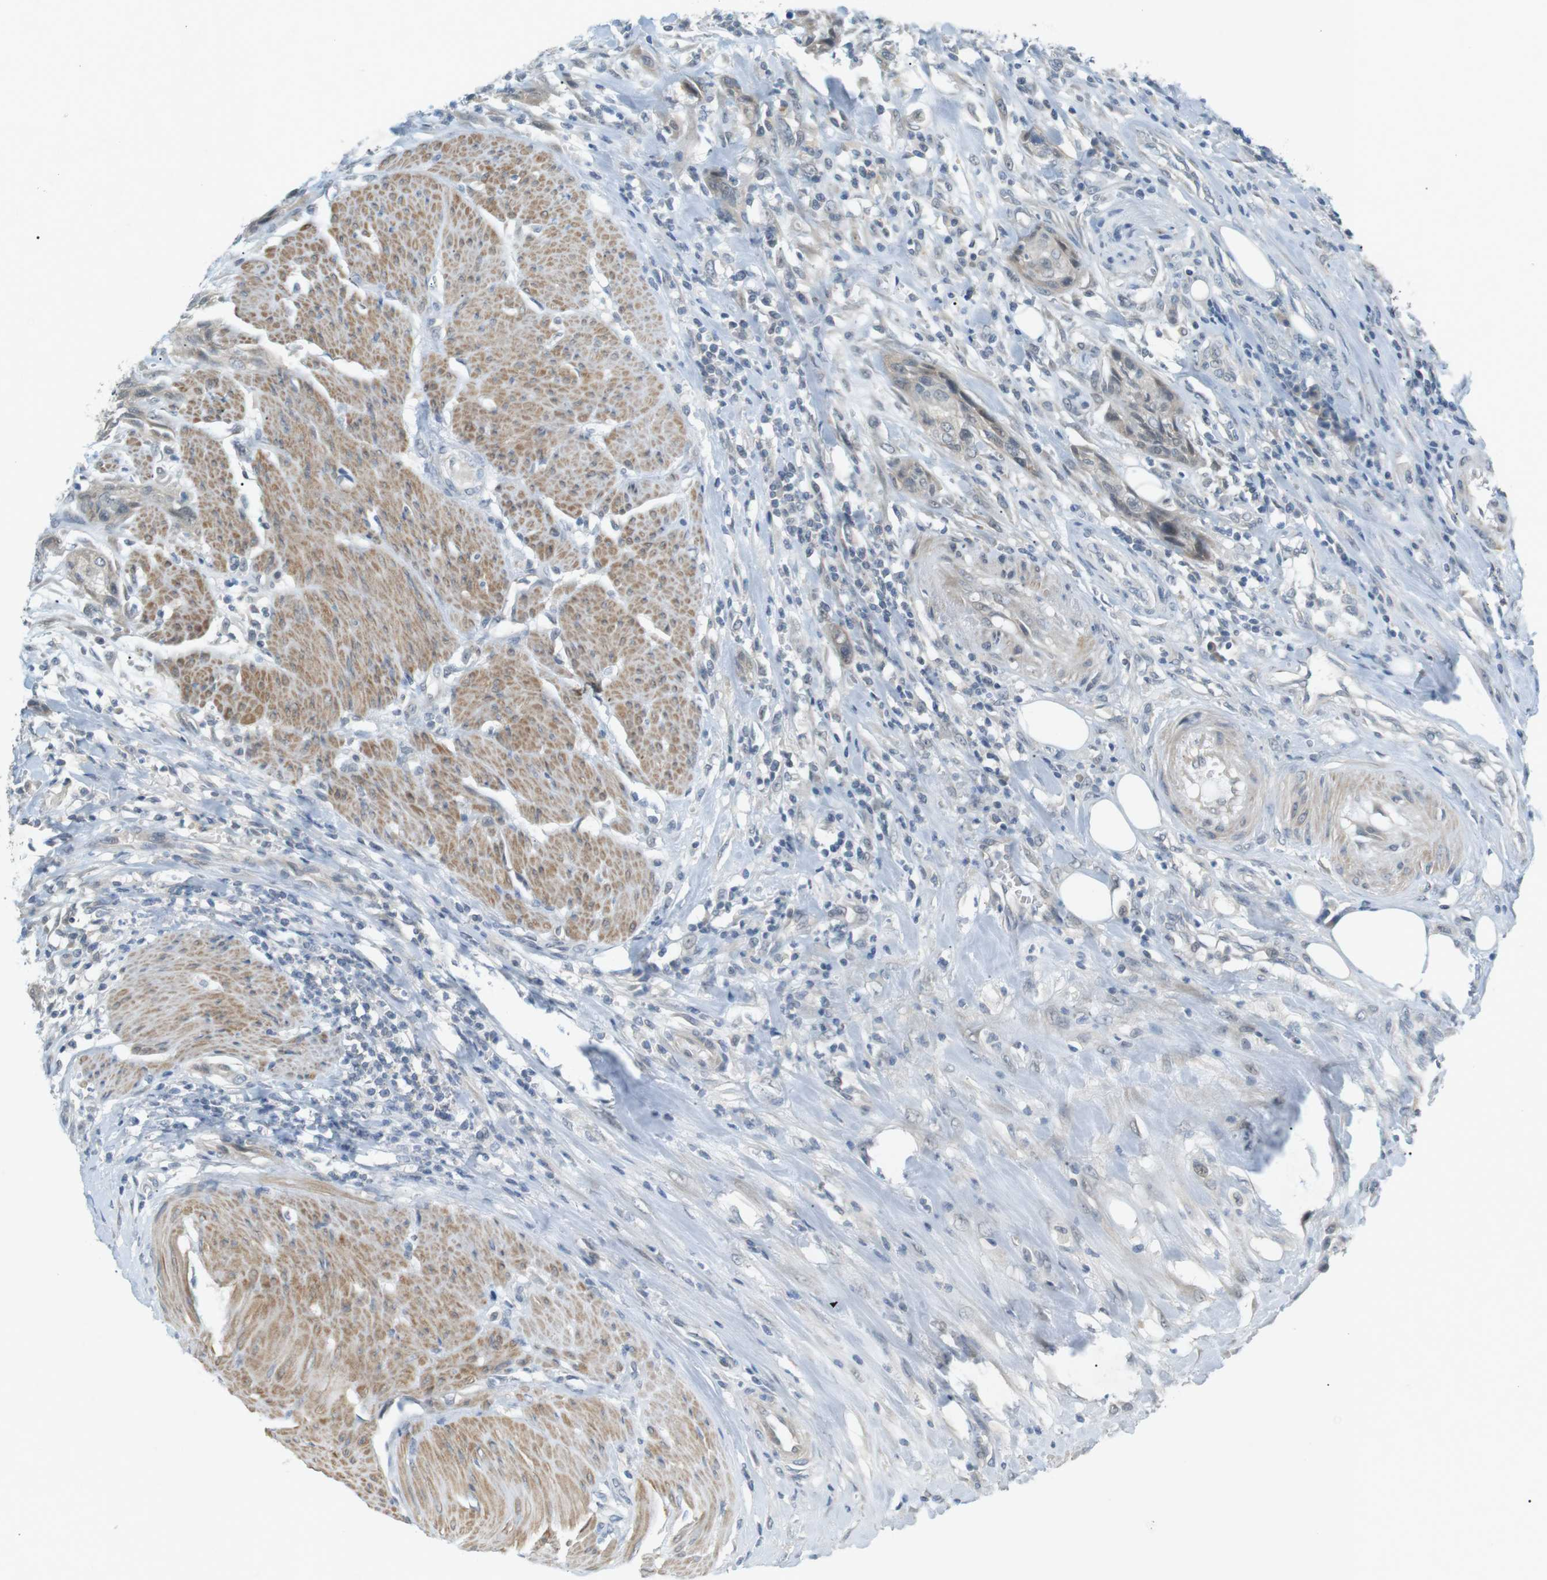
{"staining": {"intensity": "negative", "quantity": "none", "location": "none"}, "tissue": "urothelial cancer", "cell_type": "Tumor cells", "image_type": "cancer", "snomed": [{"axis": "morphology", "description": "Urothelial carcinoma, High grade"}, {"axis": "topography", "description": "Urinary bladder"}], "caption": "Immunohistochemistry (IHC) micrograph of human urothelial cancer stained for a protein (brown), which reveals no positivity in tumor cells. The staining was performed using DAB to visualize the protein expression in brown, while the nuclei were stained in blue with hematoxylin (Magnification: 20x).", "gene": "RTN3", "patient": {"sex": "male", "age": 35}}